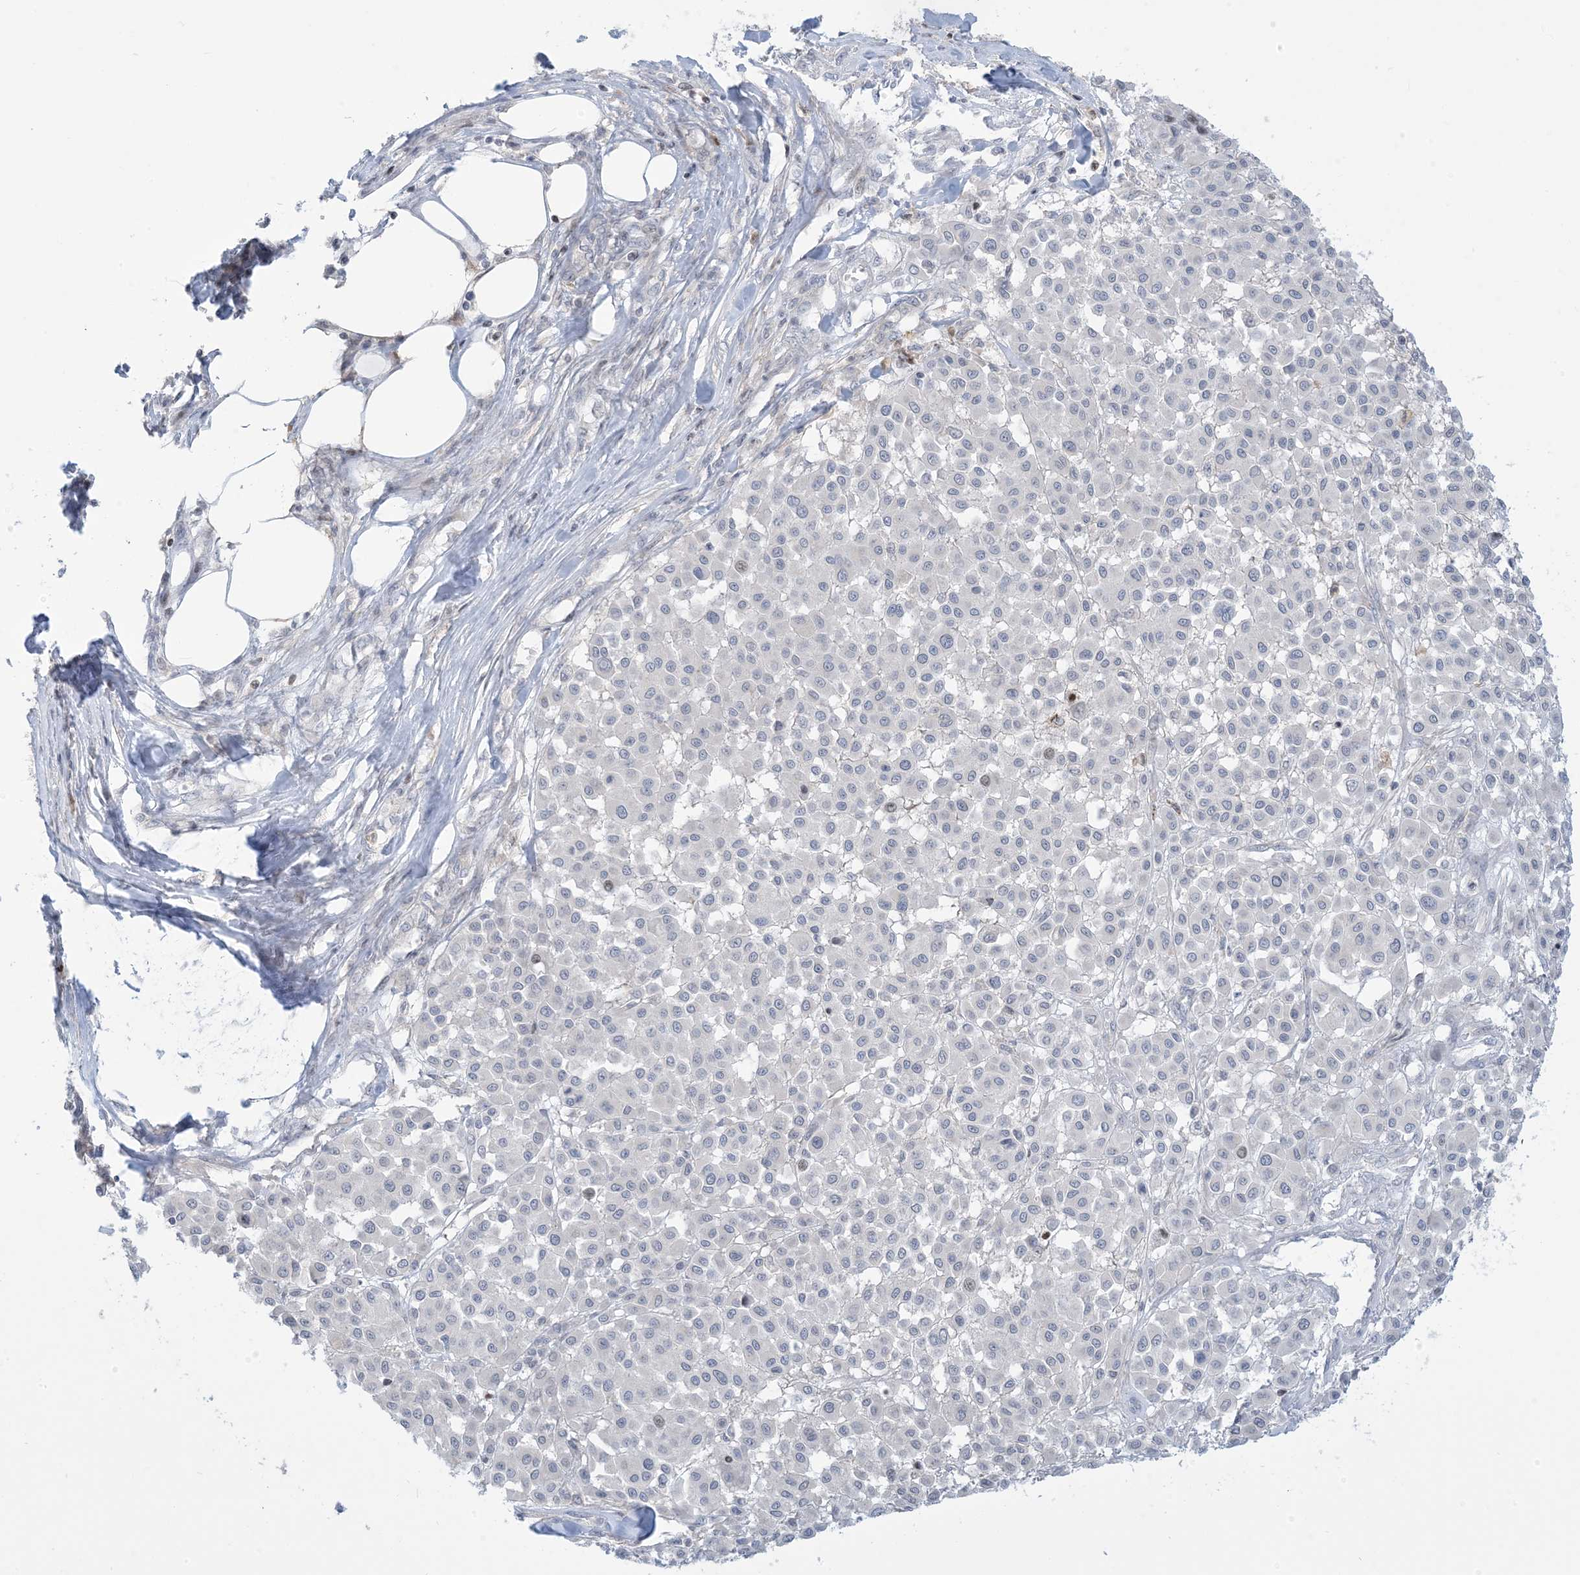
{"staining": {"intensity": "negative", "quantity": "none", "location": "none"}, "tissue": "melanoma", "cell_type": "Tumor cells", "image_type": "cancer", "snomed": [{"axis": "morphology", "description": "Malignant melanoma, Metastatic site"}, {"axis": "topography", "description": "Soft tissue"}], "caption": "The histopathology image reveals no significant positivity in tumor cells of malignant melanoma (metastatic site).", "gene": "AFTPH", "patient": {"sex": "male", "age": 41}}